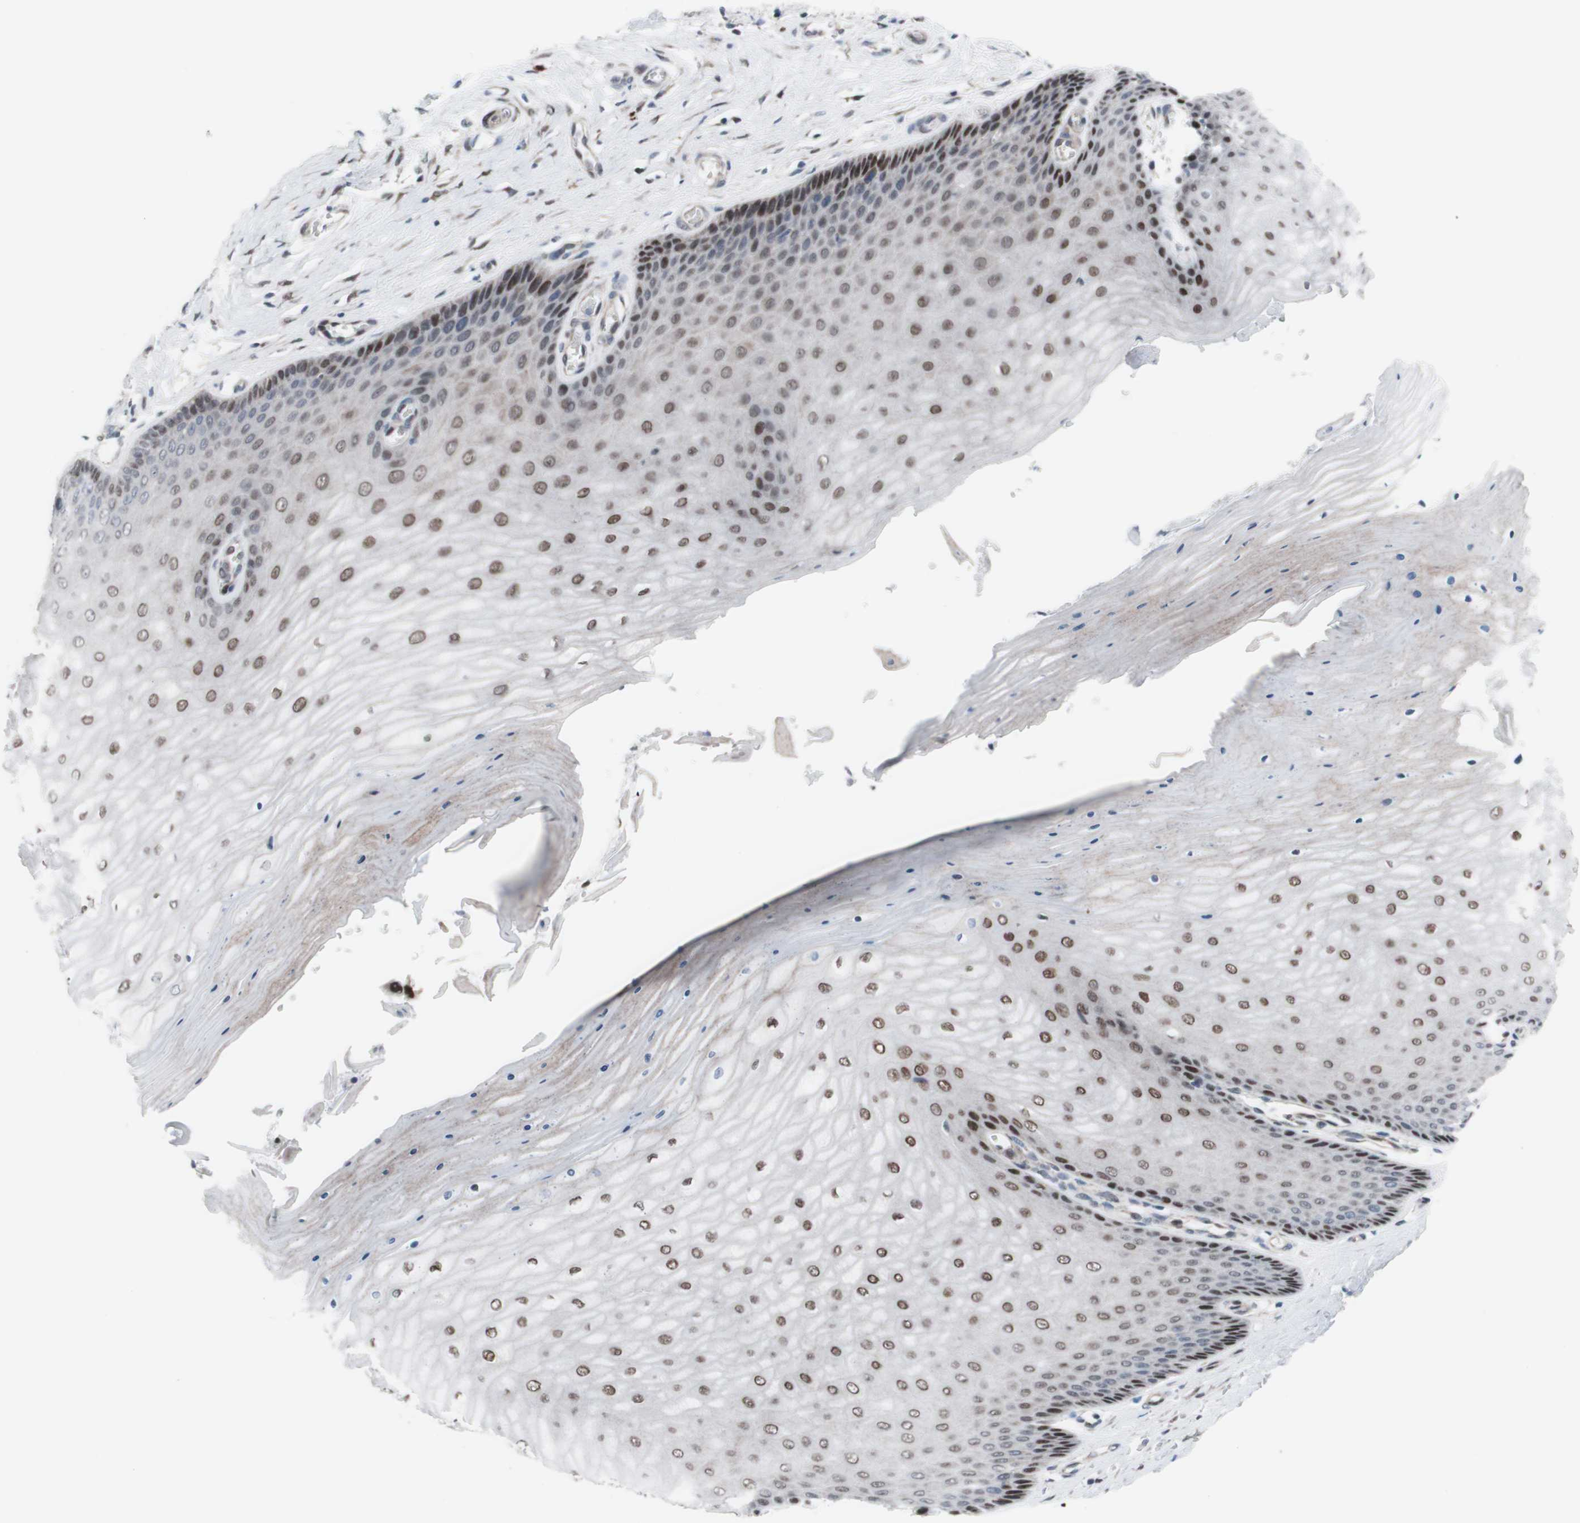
{"staining": {"intensity": "moderate", "quantity": ">75%", "location": "nuclear"}, "tissue": "cervix", "cell_type": "Glandular cells", "image_type": "normal", "snomed": [{"axis": "morphology", "description": "Normal tissue, NOS"}, {"axis": "topography", "description": "Cervix"}], "caption": "IHC (DAB (3,3'-diaminobenzidine)) staining of normal cervix displays moderate nuclear protein expression in approximately >75% of glandular cells. The protein of interest is shown in brown color, while the nuclei are stained blue.", "gene": "PHTF2", "patient": {"sex": "female", "age": 55}}